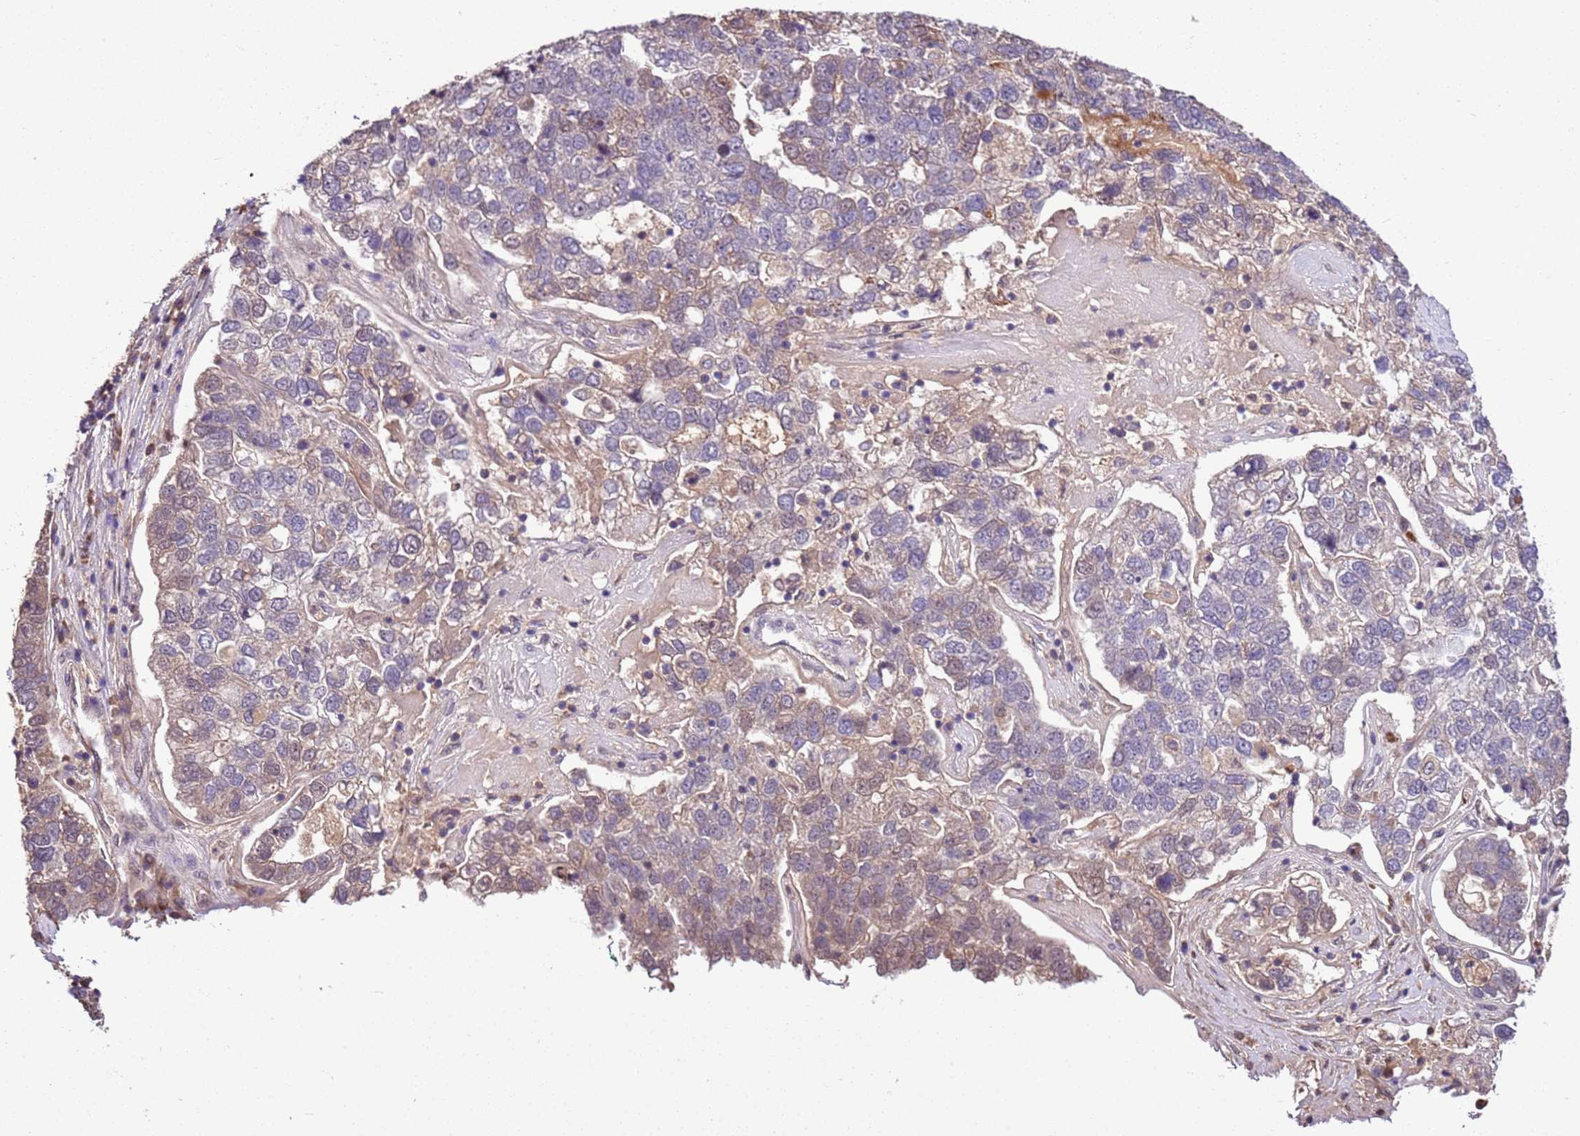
{"staining": {"intensity": "negative", "quantity": "none", "location": "none"}, "tissue": "pancreatic cancer", "cell_type": "Tumor cells", "image_type": "cancer", "snomed": [{"axis": "morphology", "description": "Adenocarcinoma, NOS"}, {"axis": "topography", "description": "Pancreas"}], "caption": "Tumor cells show no significant protein expression in pancreatic adenocarcinoma.", "gene": "BBS5", "patient": {"sex": "female", "age": 61}}